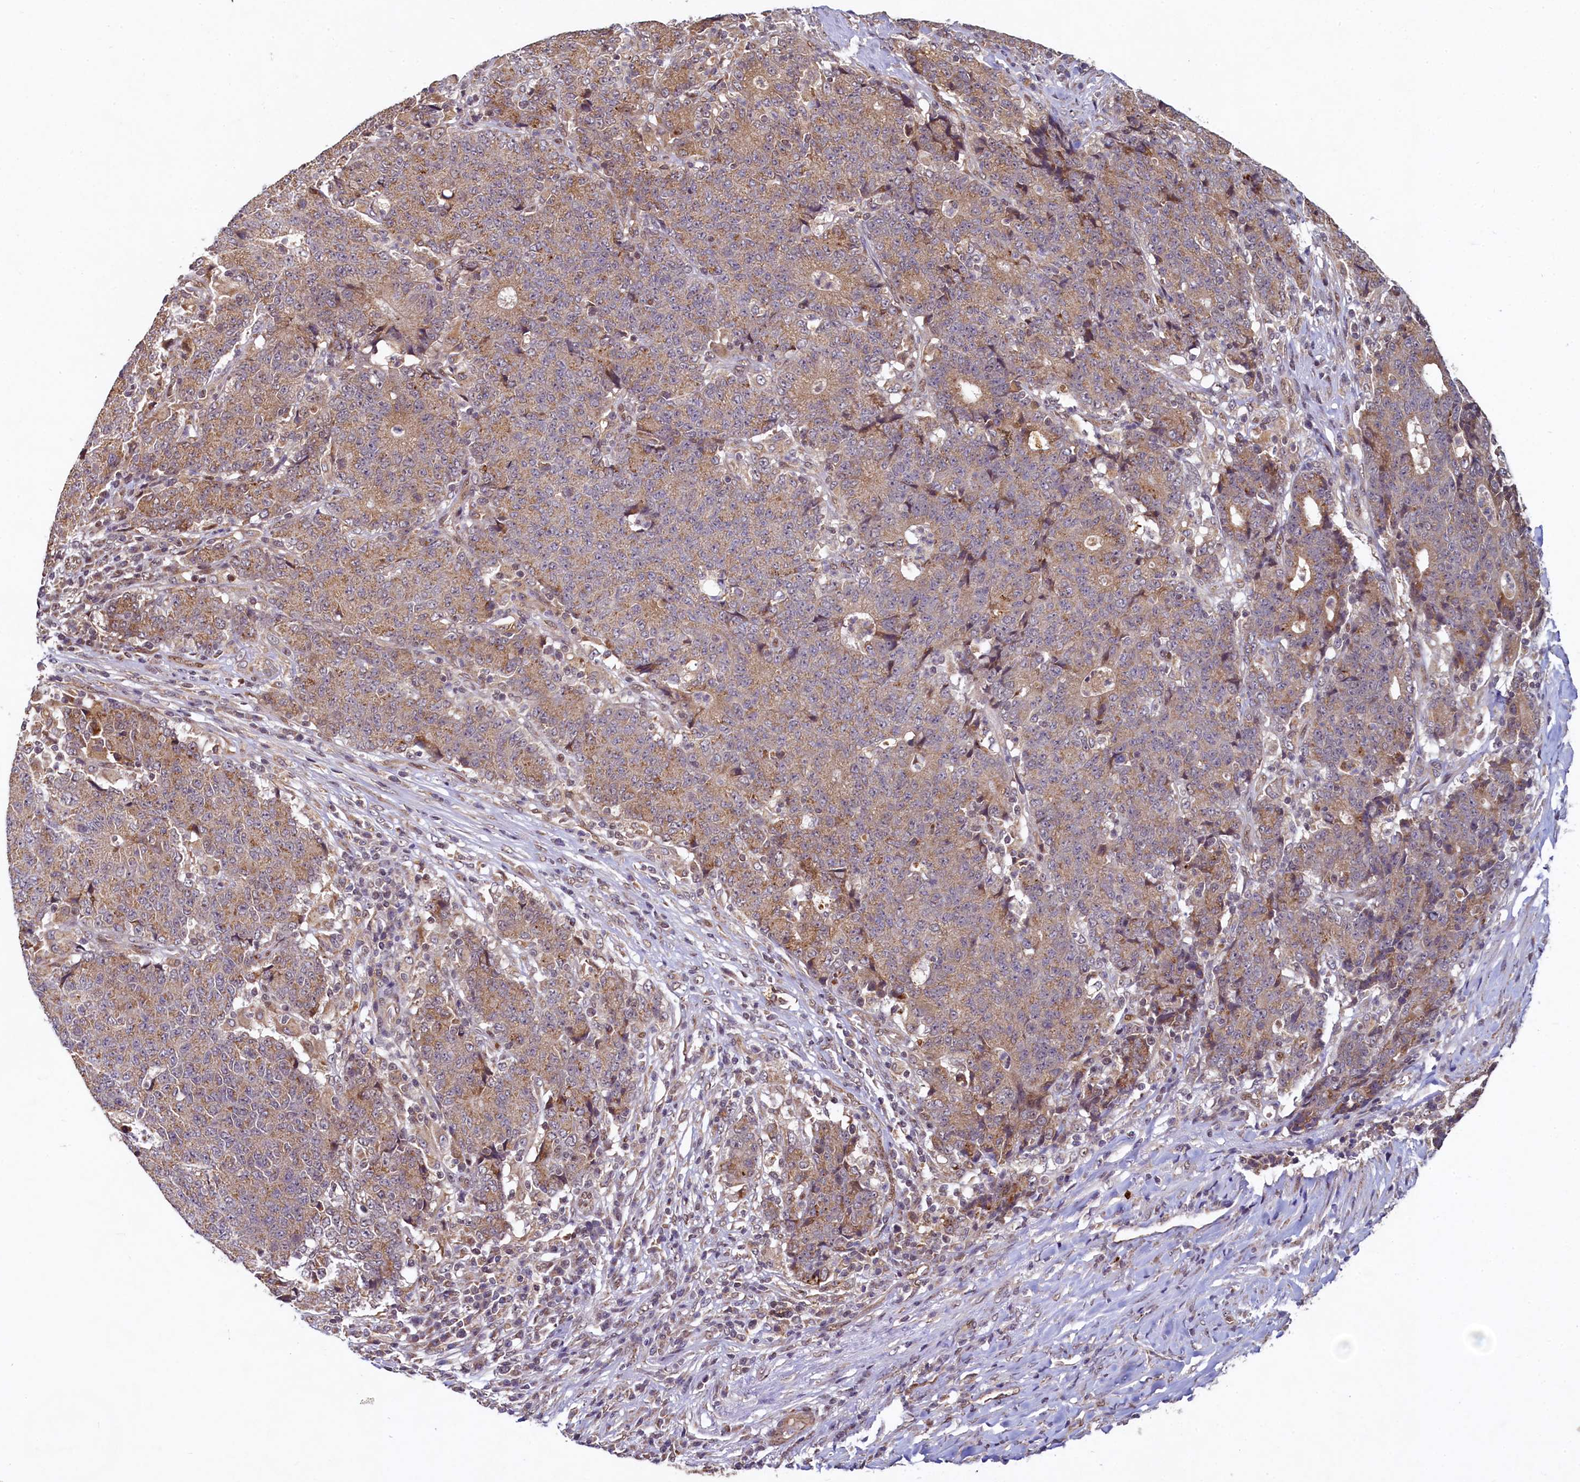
{"staining": {"intensity": "moderate", "quantity": ">75%", "location": "cytoplasmic/membranous"}, "tissue": "colorectal cancer", "cell_type": "Tumor cells", "image_type": "cancer", "snomed": [{"axis": "morphology", "description": "Adenocarcinoma, NOS"}, {"axis": "topography", "description": "Colon"}], "caption": "Brown immunohistochemical staining in colorectal cancer reveals moderate cytoplasmic/membranous staining in approximately >75% of tumor cells. Nuclei are stained in blue.", "gene": "ZNF577", "patient": {"sex": "female", "age": 75}}